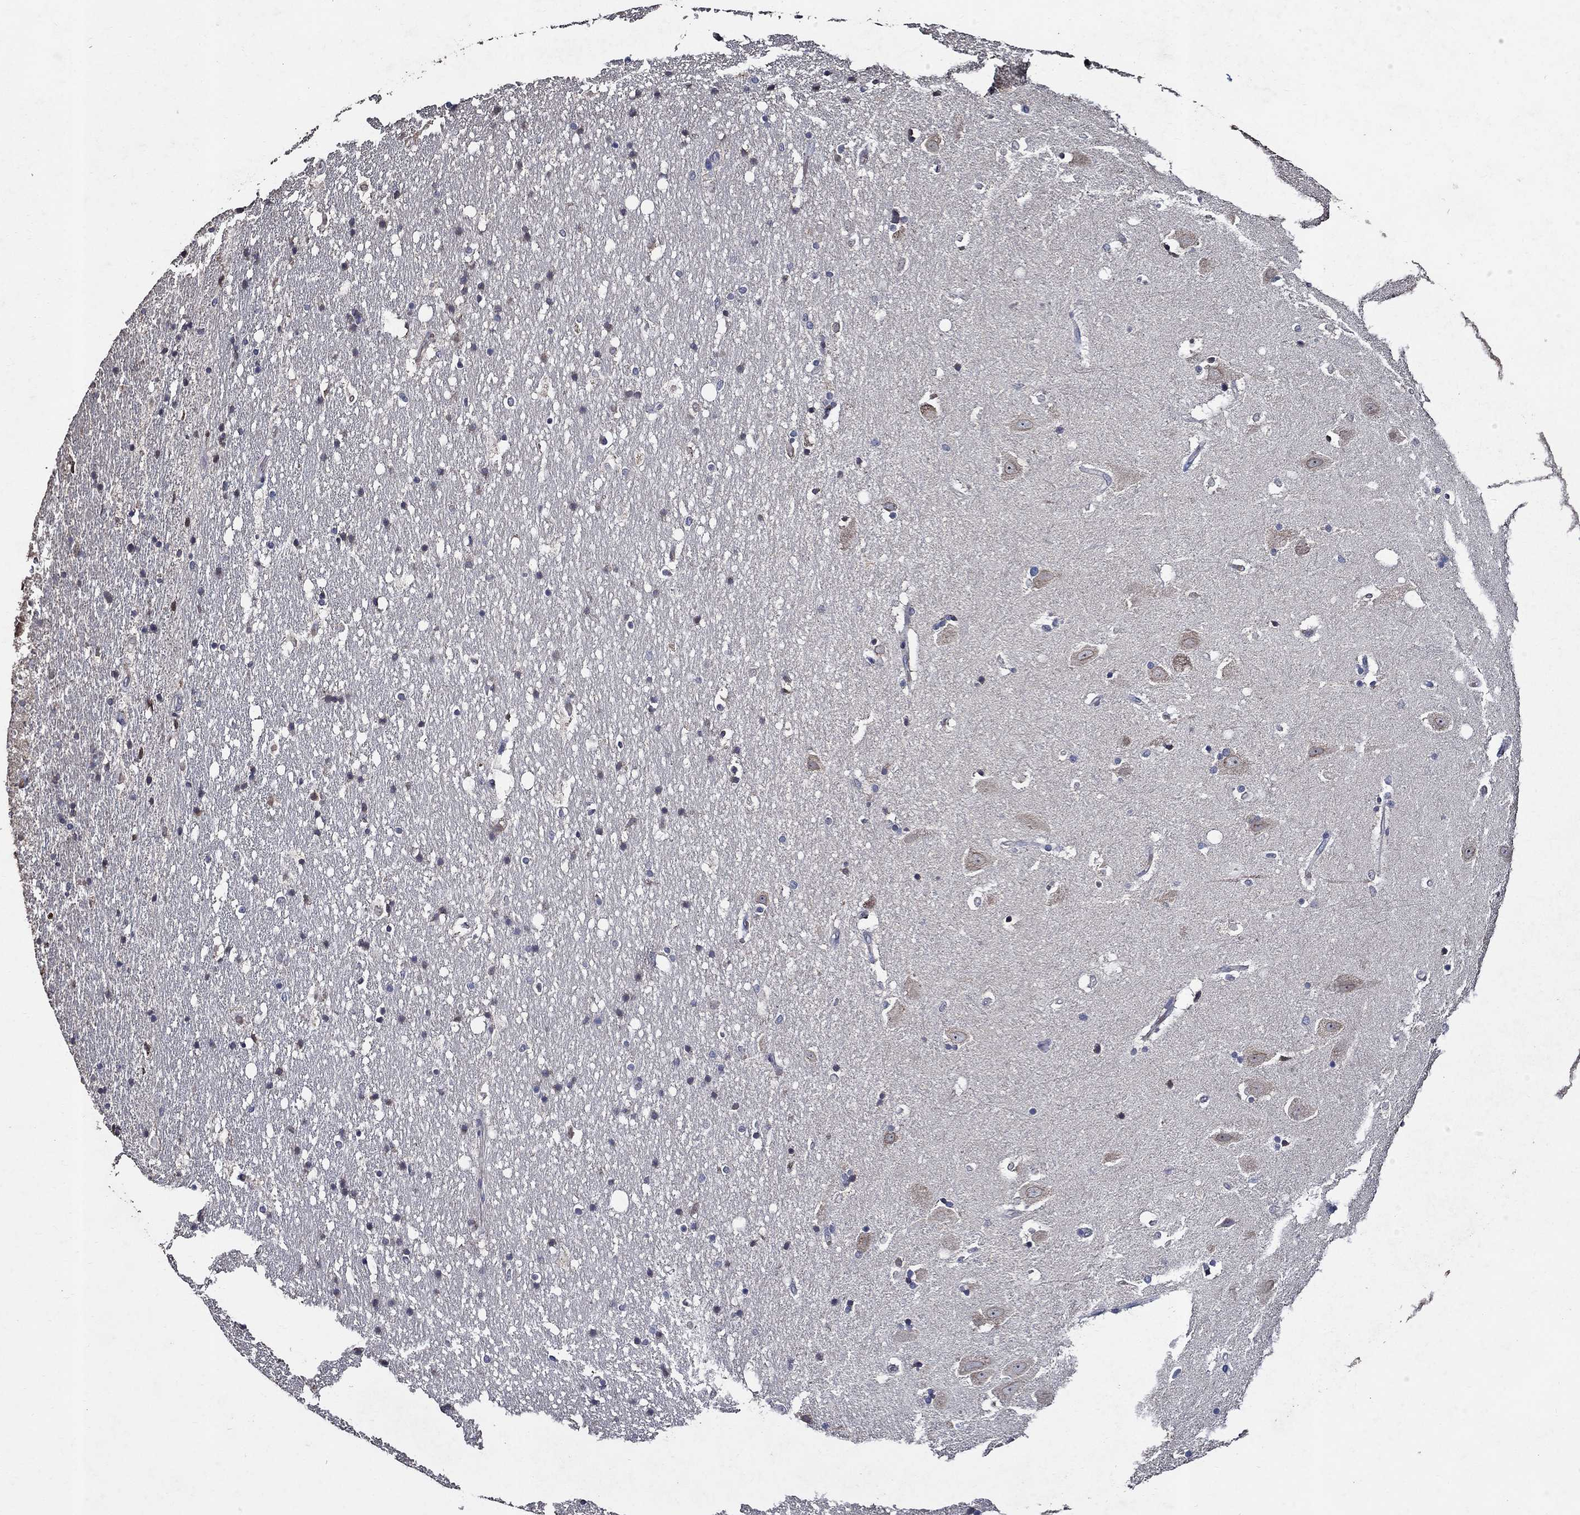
{"staining": {"intensity": "moderate", "quantity": "<25%", "location": "nuclear"}, "tissue": "hippocampus", "cell_type": "Glial cells", "image_type": "normal", "snomed": [{"axis": "morphology", "description": "Normal tissue, NOS"}, {"axis": "topography", "description": "Hippocampus"}], "caption": "Immunohistochemistry micrograph of normal hippocampus: human hippocampus stained using immunohistochemistry (IHC) reveals low levels of moderate protein expression localized specifically in the nuclear of glial cells, appearing as a nuclear brown color.", "gene": "HAP1", "patient": {"sex": "male", "age": 49}}